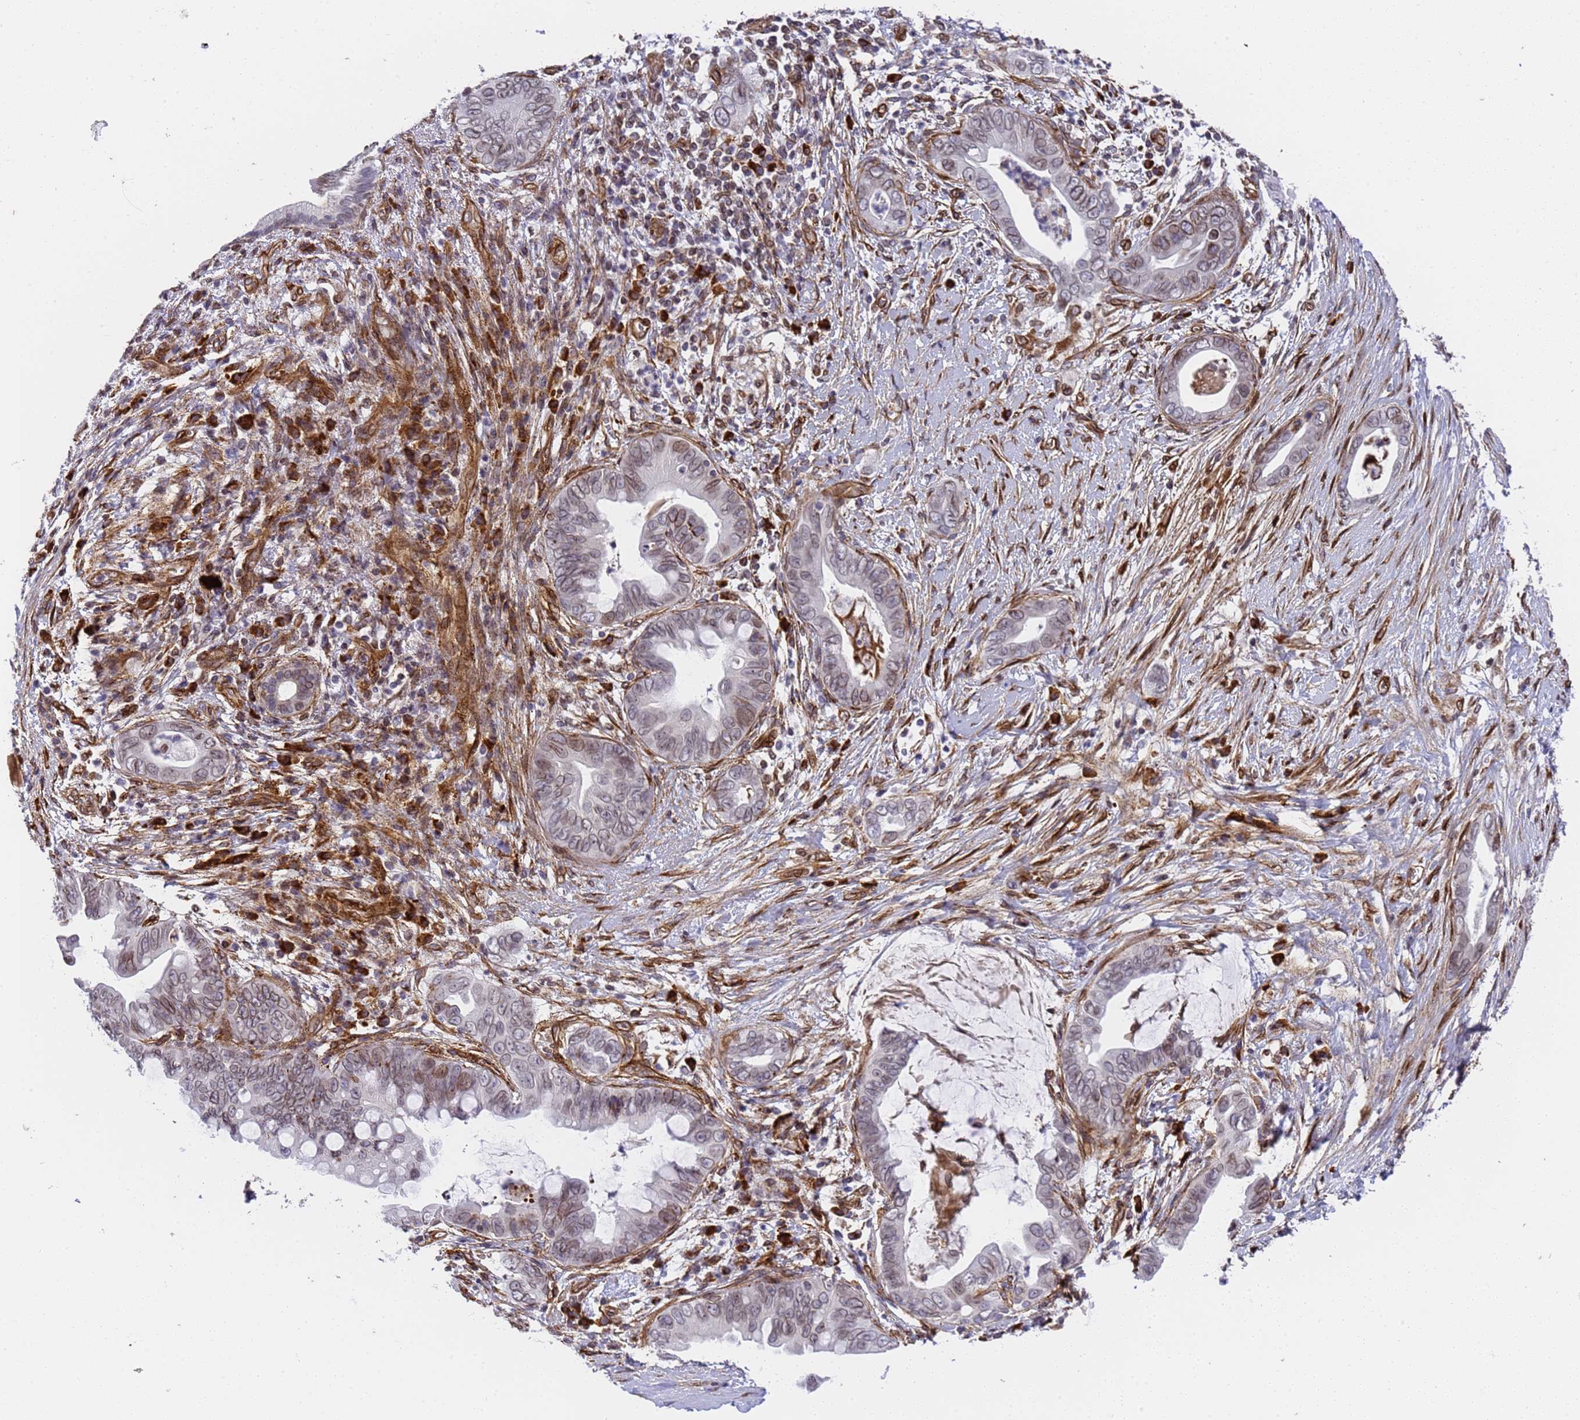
{"staining": {"intensity": "weak", "quantity": "<25%", "location": "nuclear"}, "tissue": "pancreatic cancer", "cell_type": "Tumor cells", "image_type": "cancer", "snomed": [{"axis": "morphology", "description": "Adenocarcinoma, NOS"}, {"axis": "topography", "description": "Pancreas"}], "caption": "Immunohistochemical staining of human pancreatic adenocarcinoma exhibits no significant positivity in tumor cells.", "gene": "IGFBP7", "patient": {"sex": "male", "age": 75}}